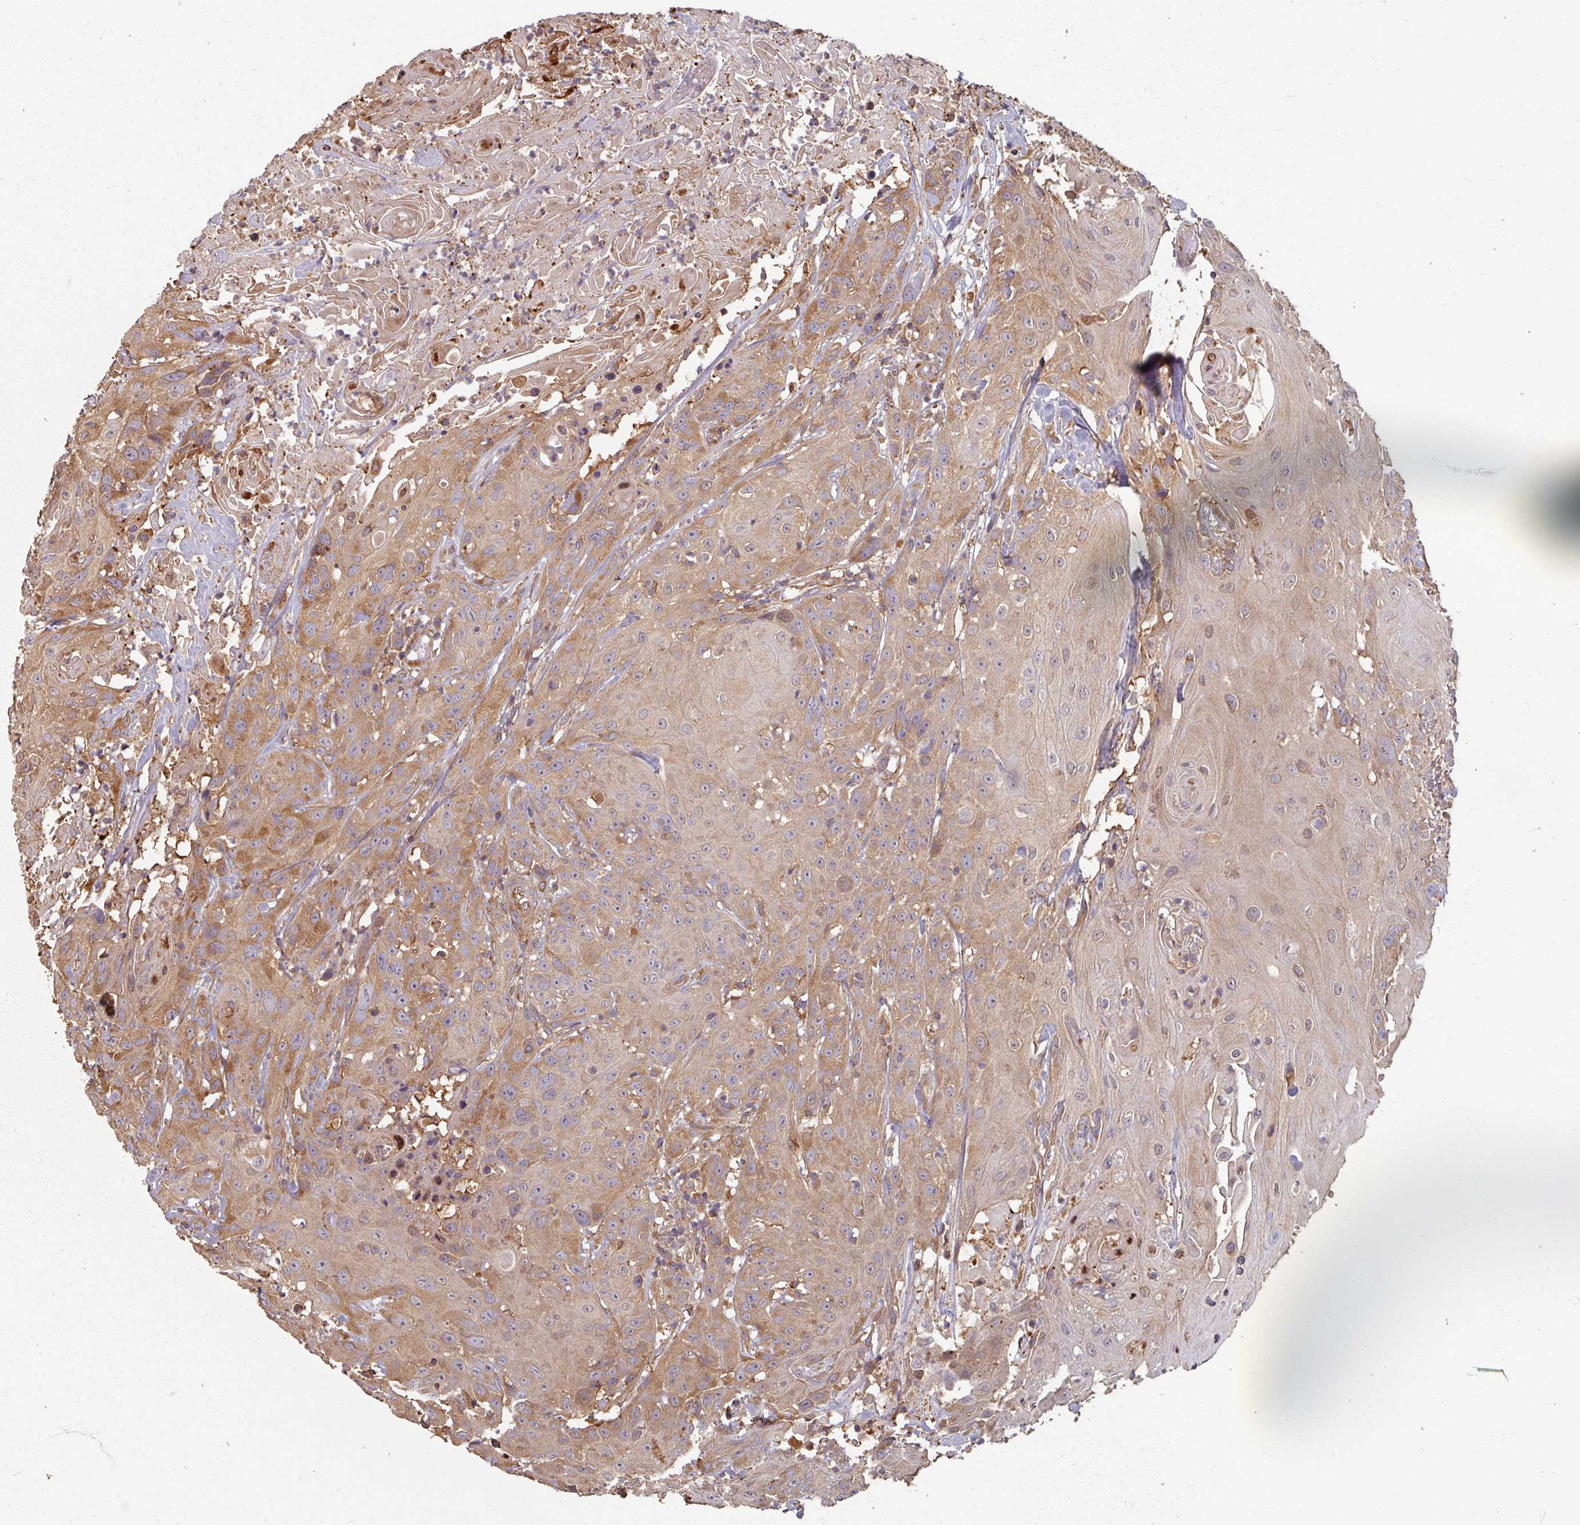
{"staining": {"intensity": "moderate", "quantity": "25%-75%", "location": "cytoplasmic/membranous"}, "tissue": "head and neck cancer", "cell_type": "Tumor cells", "image_type": "cancer", "snomed": [{"axis": "morphology", "description": "Squamous cell carcinoma, NOS"}, {"axis": "topography", "description": "Skin"}, {"axis": "topography", "description": "Head-Neck"}], "caption": "IHC image of neoplastic tissue: human squamous cell carcinoma (head and neck) stained using IHC demonstrates medium levels of moderate protein expression localized specifically in the cytoplasmic/membranous of tumor cells, appearing as a cytoplasmic/membranous brown color.", "gene": "CCDC68", "patient": {"sex": "male", "age": 80}}